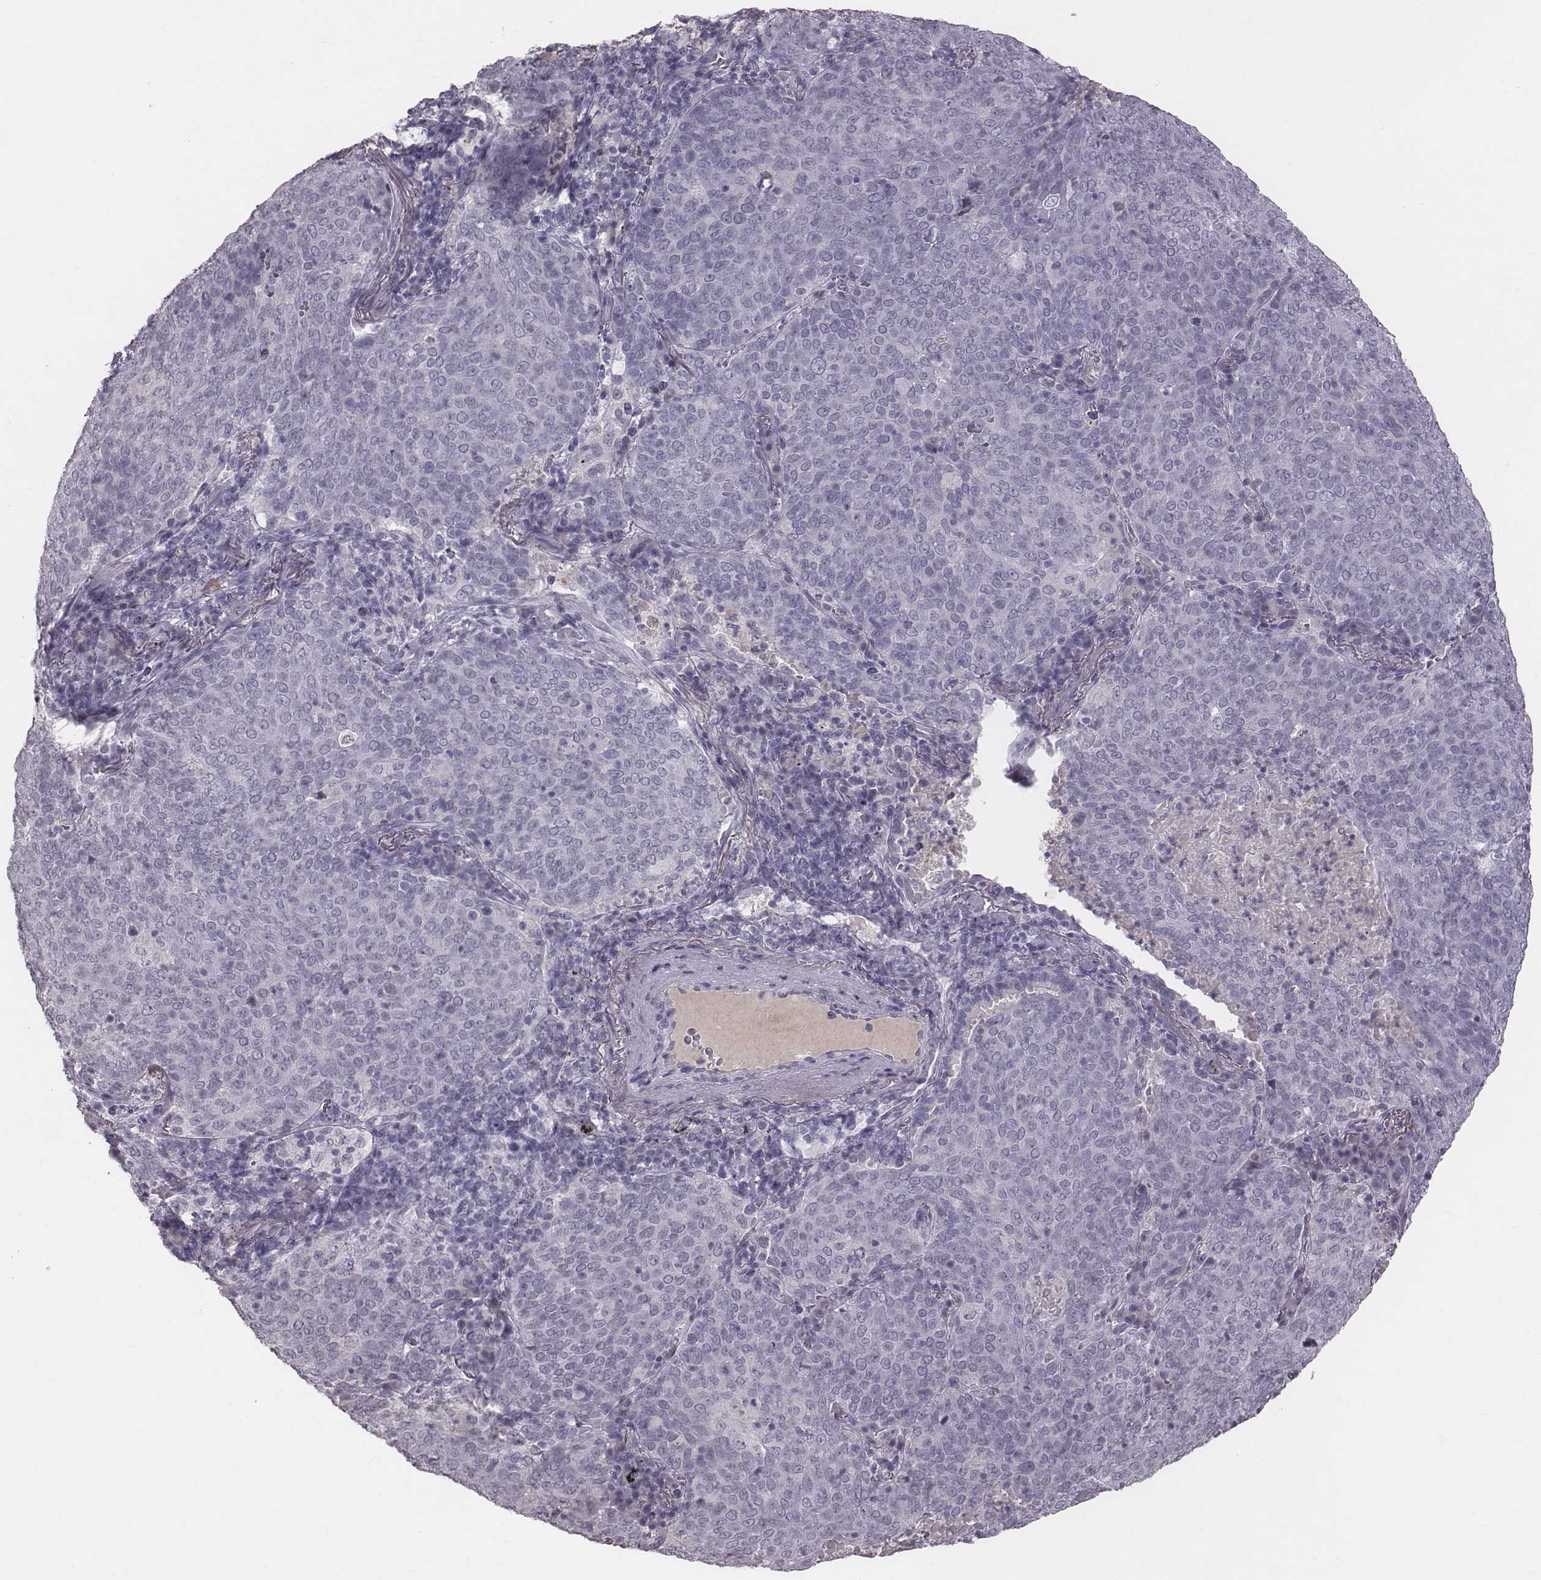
{"staining": {"intensity": "negative", "quantity": "none", "location": "none"}, "tissue": "lung cancer", "cell_type": "Tumor cells", "image_type": "cancer", "snomed": [{"axis": "morphology", "description": "Squamous cell carcinoma, NOS"}, {"axis": "topography", "description": "Lung"}], "caption": "Tumor cells show no significant protein positivity in lung cancer.", "gene": "CFTR", "patient": {"sex": "male", "age": 82}}